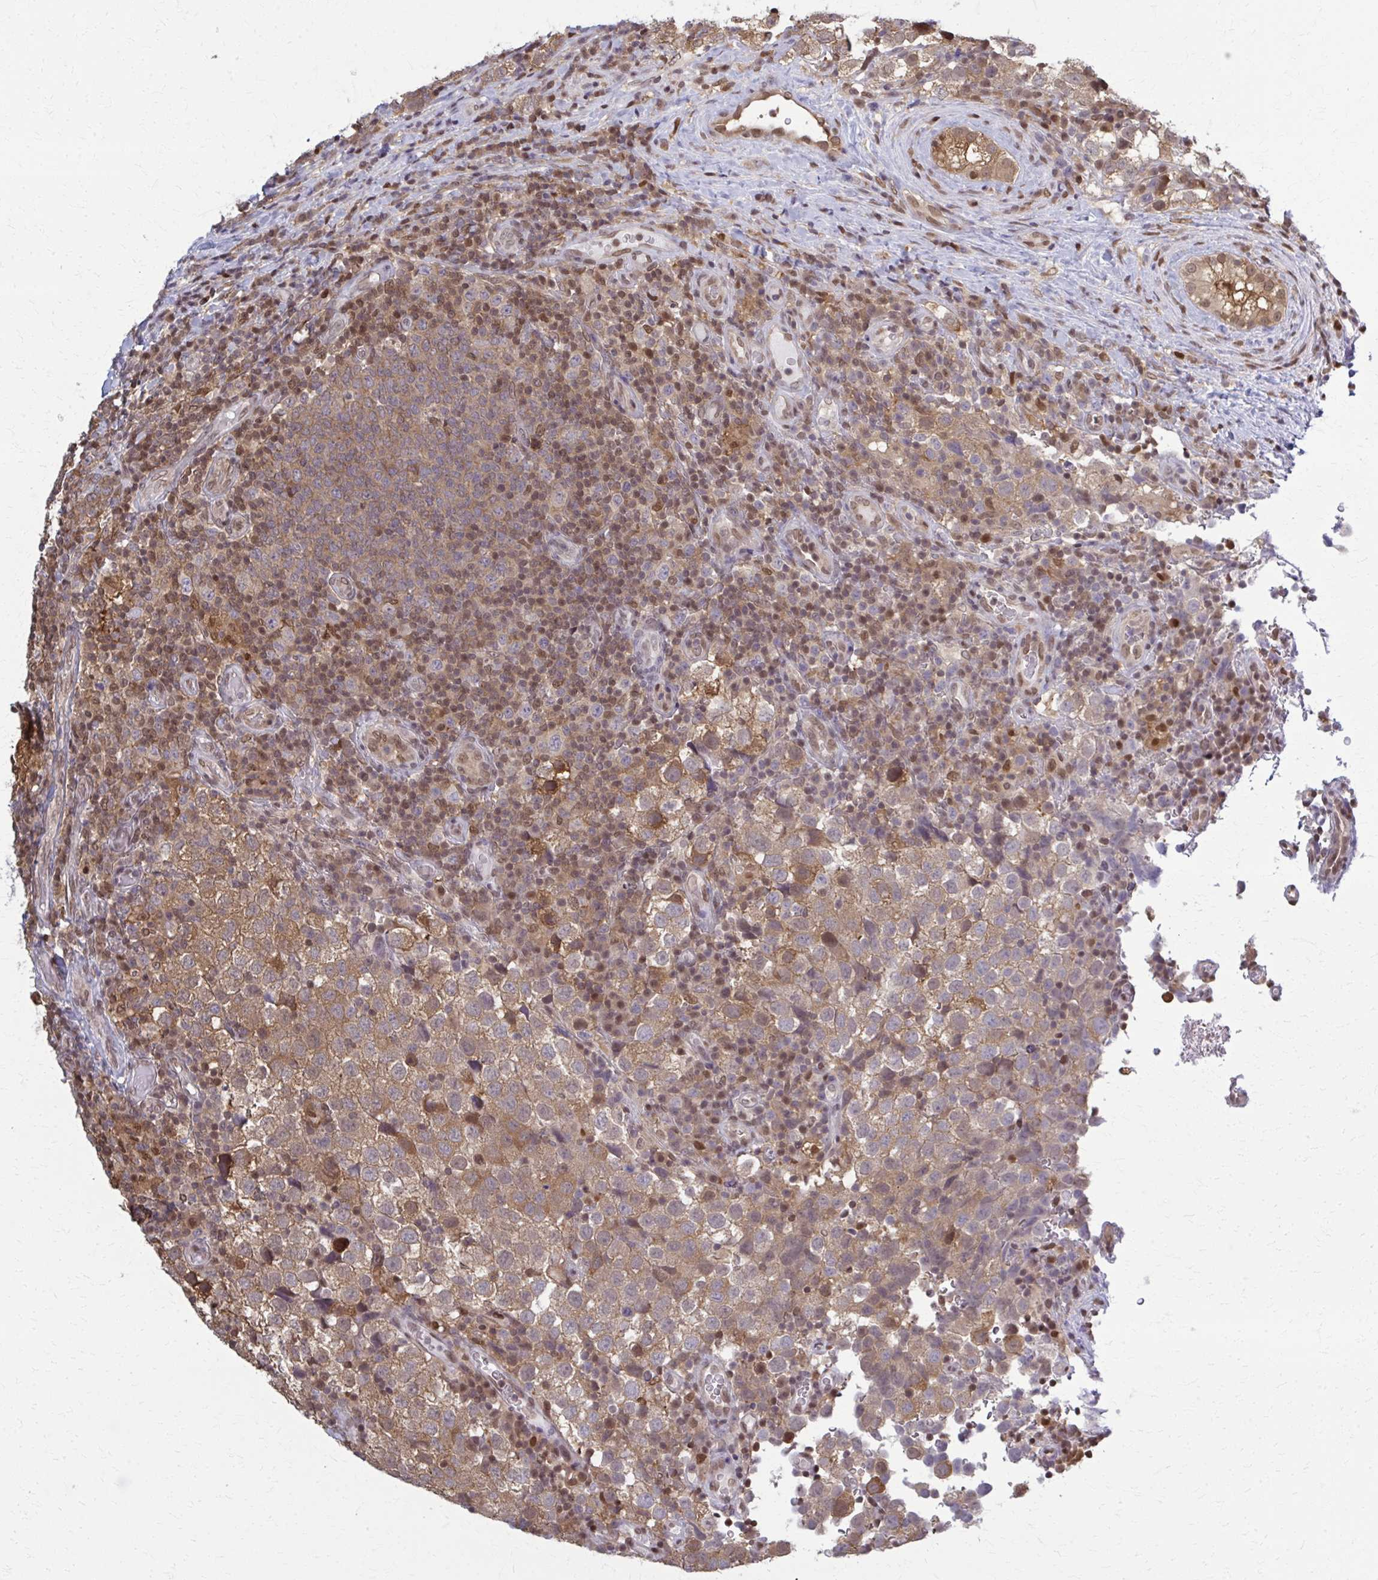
{"staining": {"intensity": "moderate", "quantity": ">75%", "location": "cytoplasmic/membranous"}, "tissue": "testis cancer", "cell_type": "Tumor cells", "image_type": "cancer", "snomed": [{"axis": "morphology", "description": "Seminoma, NOS"}, {"axis": "topography", "description": "Testis"}], "caption": "A brown stain highlights moderate cytoplasmic/membranous positivity of a protein in human seminoma (testis) tumor cells.", "gene": "MDH1", "patient": {"sex": "male", "age": 34}}